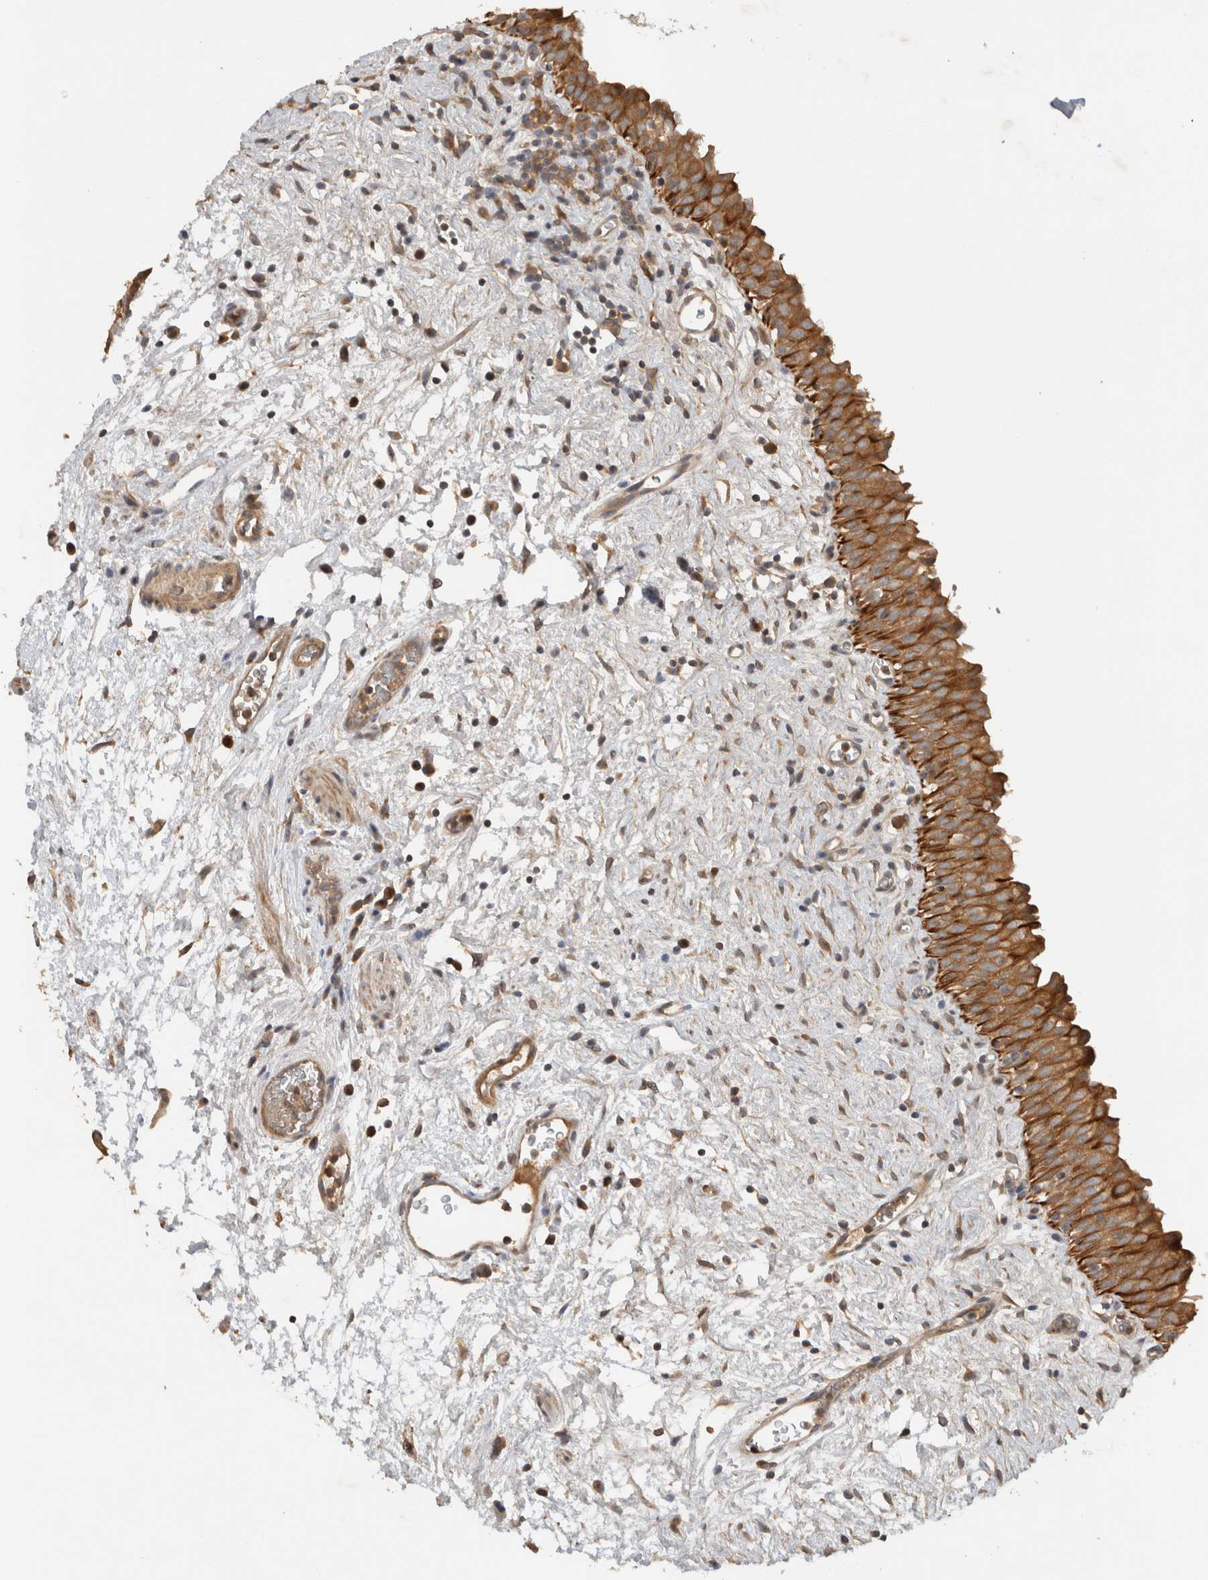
{"staining": {"intensity": "strong", "quantity": ">75%", "location": "cytoplasmic/membranous"}, "tissue": "urinary bladder", "cell_type": "Urothelial cells", "image_type": "normal", "snomed": [{"axis": "morphology", "description": "Normal tissue, NOS"}, {"axis": "topography", "description": "Urinary bladder"}], "caption": "This is an image of immunohistochemistry (IHC) staining of normal urinary bladder, which shows strong expression in the cytoplasmic/membranous of urothelial cells.", "gene": "ARMC9", "patient": {"sex": "male", "age": 82}}